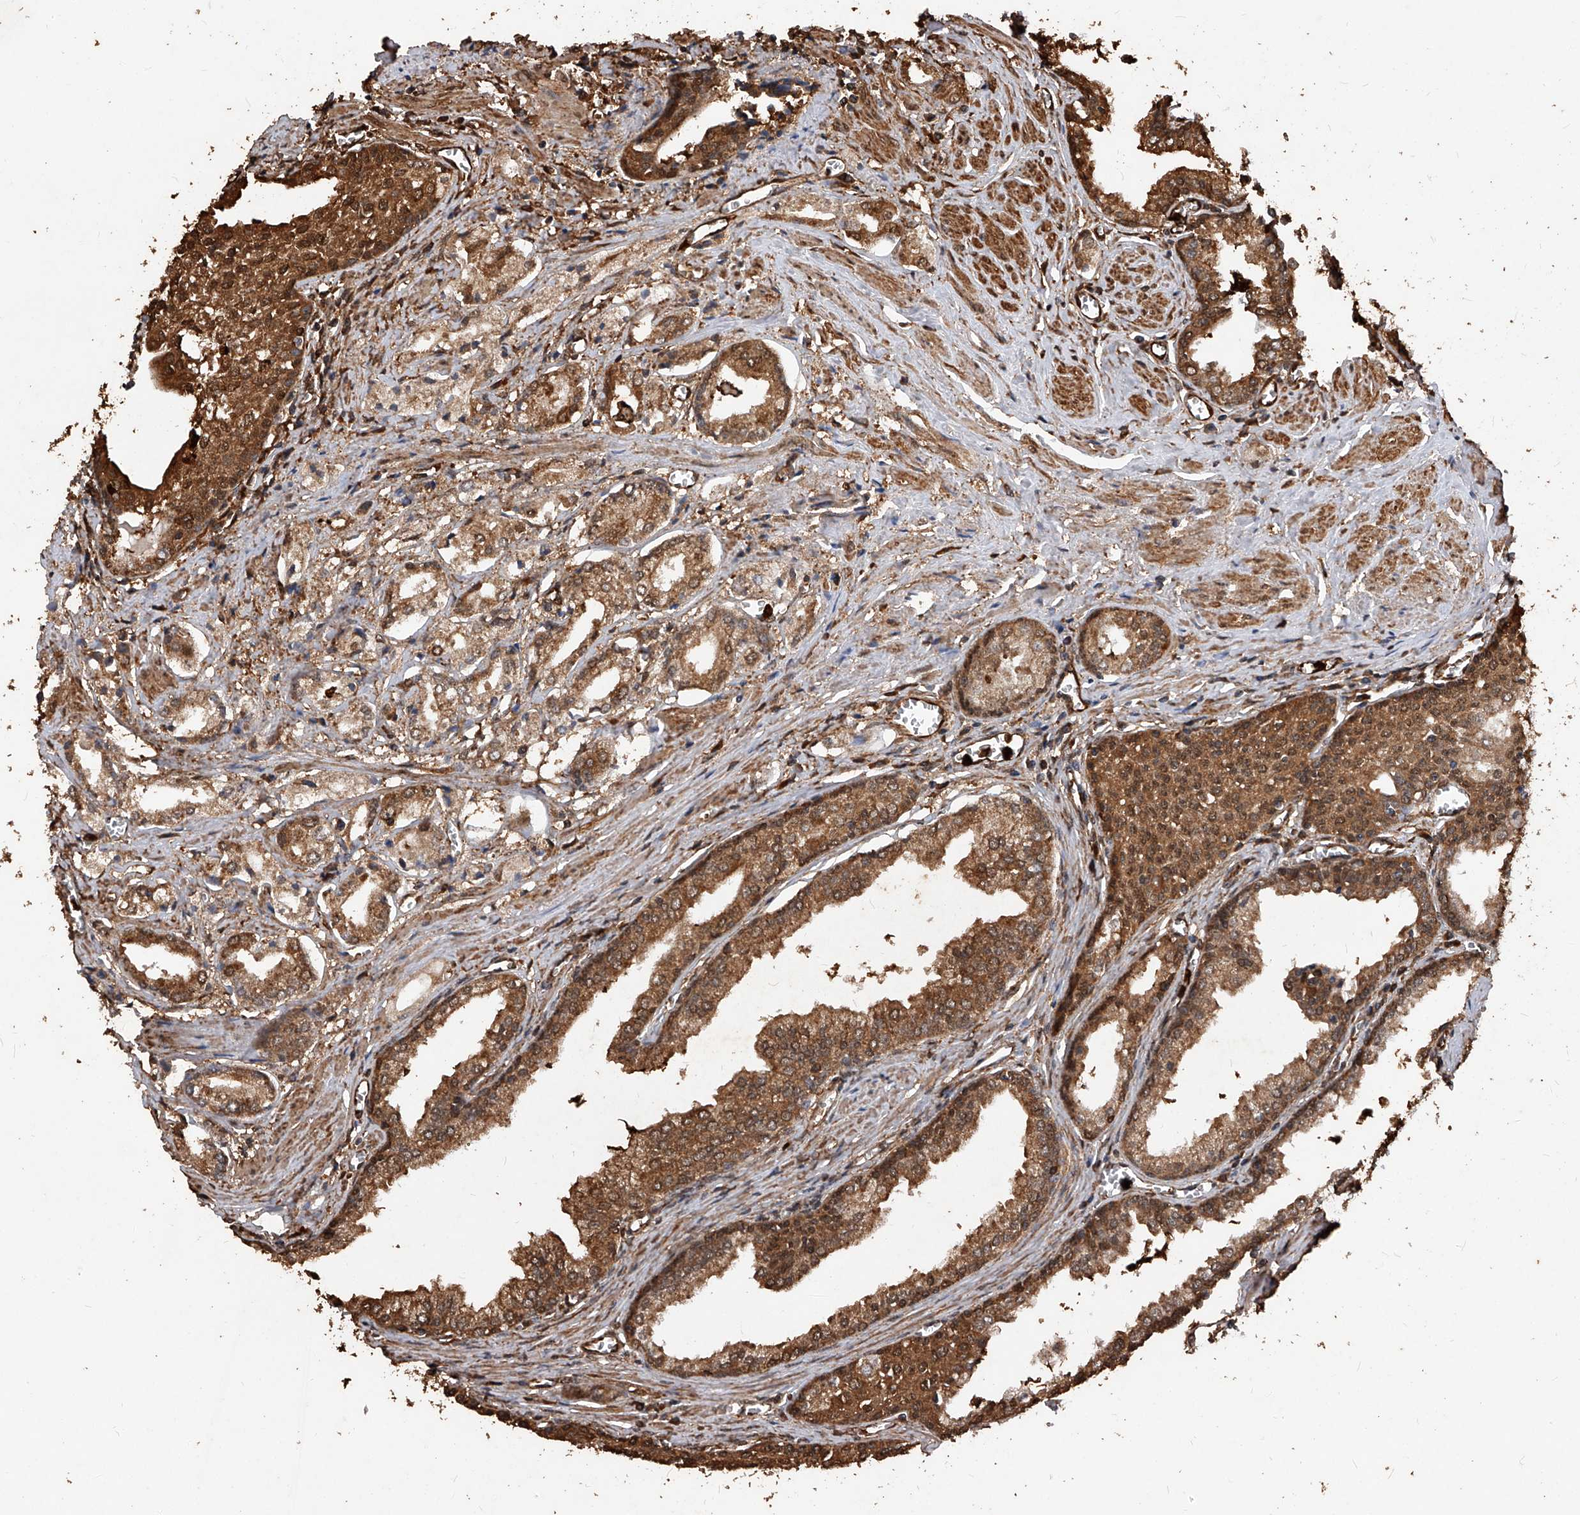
{"staining": {"intensity": "moderate", "quantity": ">75%", "location": "cytoplasmic/membranous"}, "tissue": "prostate cancer", "cell_type": "Tumor cells", "image_type": "cancer", "snomed": [{"axis": "morphology", "description": "Adenocarcinoma, Low grade"}, {"axis": "topography", "description": "Prostate"}], "caption": "Immunohistochemical staining of prostate cancer demonstrates medium levels of moderate cytoplasmic/membranous staining in about >75% of tumor cells.", "gene": "UCP2", "patient": {"sex": "male", "age": 60}}